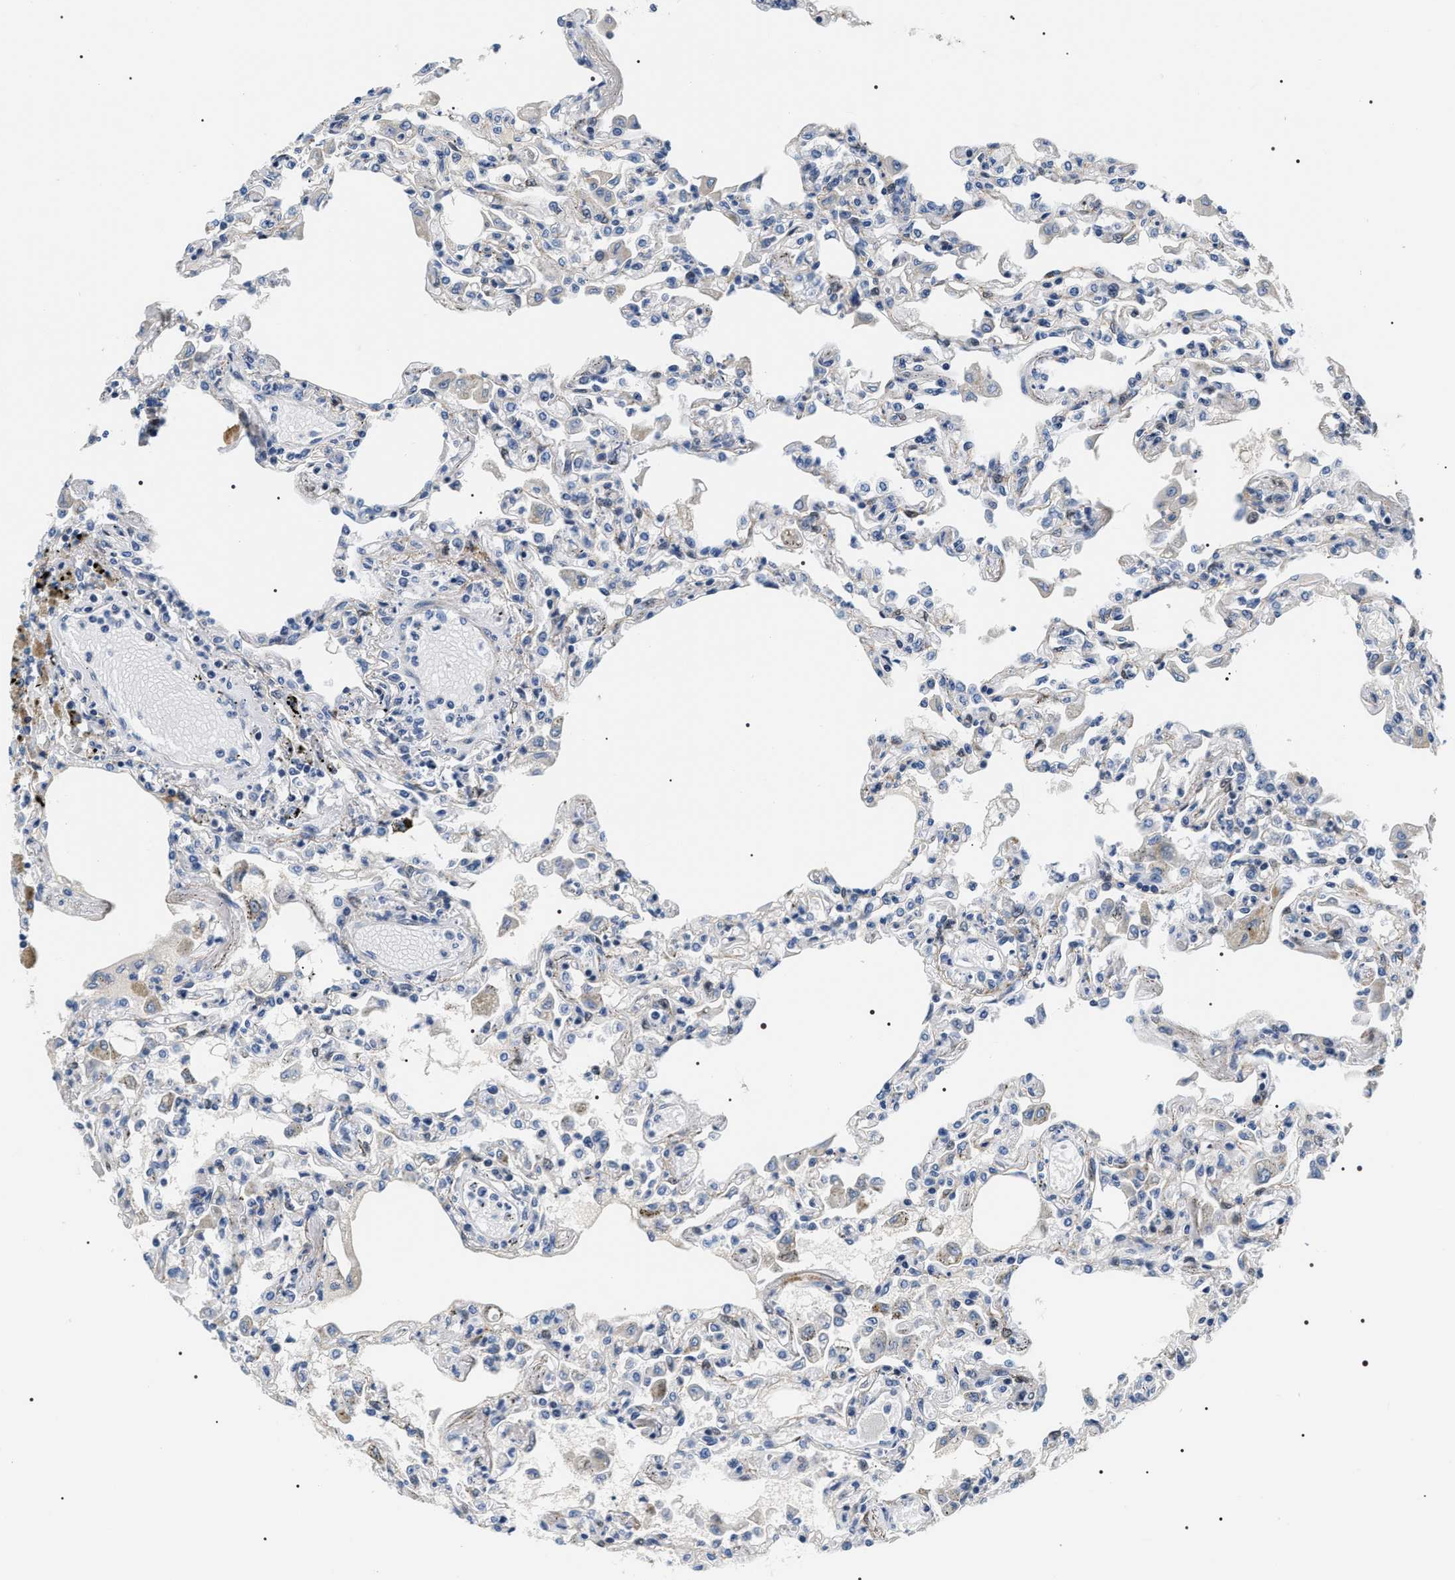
{"staining": {"intensity": "moderate", "quantity": "<25%", "location": "cytoplasmic/membranous"}, "tissue": "lung", "cell_type": "Alveolar cells", "image_type": "normal", "snomed": [{"axis": "morphology", "description": "Normal tissue, NOS"}, {"axis": "topography", "description": "Bronchus"}, {"axis": "topography", "description": "Lung"}], "caption": "A low amount of moderate cytoplasmic/membranous expression is appreciated in about <25% of alveolar cells in normal lung. Using DAB (brown) and hematoxylin (blue) stains, captured at high magnification using brightfield microscopy.", "gene": "BAG2", "patient": {"sex": "female", "age": 49}}